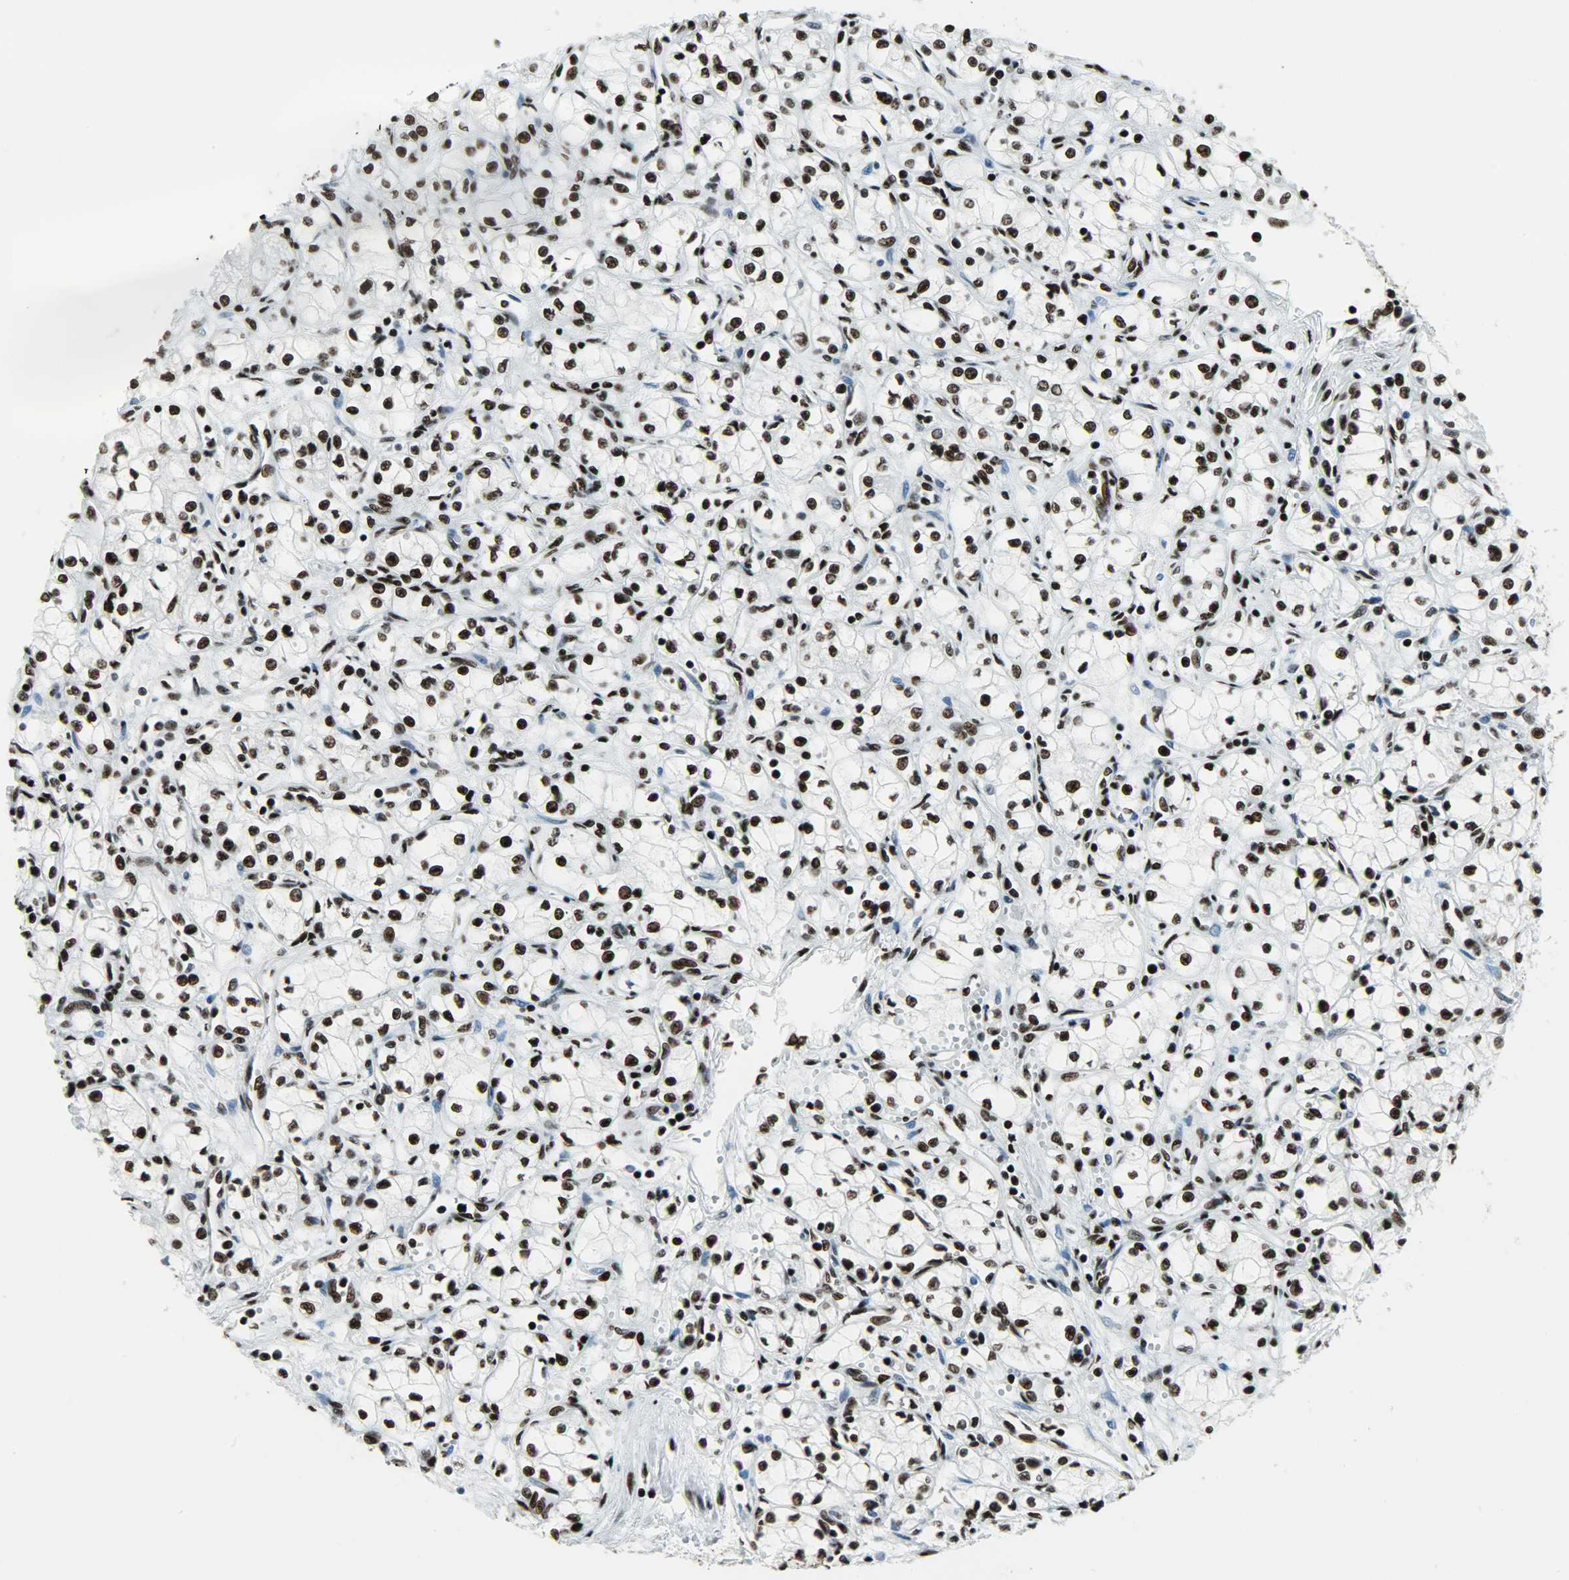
{"staining": {"intensity": "strong", "quantity": ">75%", "location": "nuclear"}, "tissue": "renal cancer", "cell_type": "Tumor cells", "image_type": "cancer", "snomed": [{"axis": "morphology", "description": "Normal tissue, NOS"}, {"axis": "morphology", "description": "Adenocarcinoma, NOS"}, {"axis": "topography", "description": "Kidney"}], "caption": "The immunohistochemical stain highlights strong nuclear positivity in tumor cells of renal cancer (adenocarcinoma) tissue.", "gene": "SNRPA", "patient": {"sex": "male", "age": 59}}